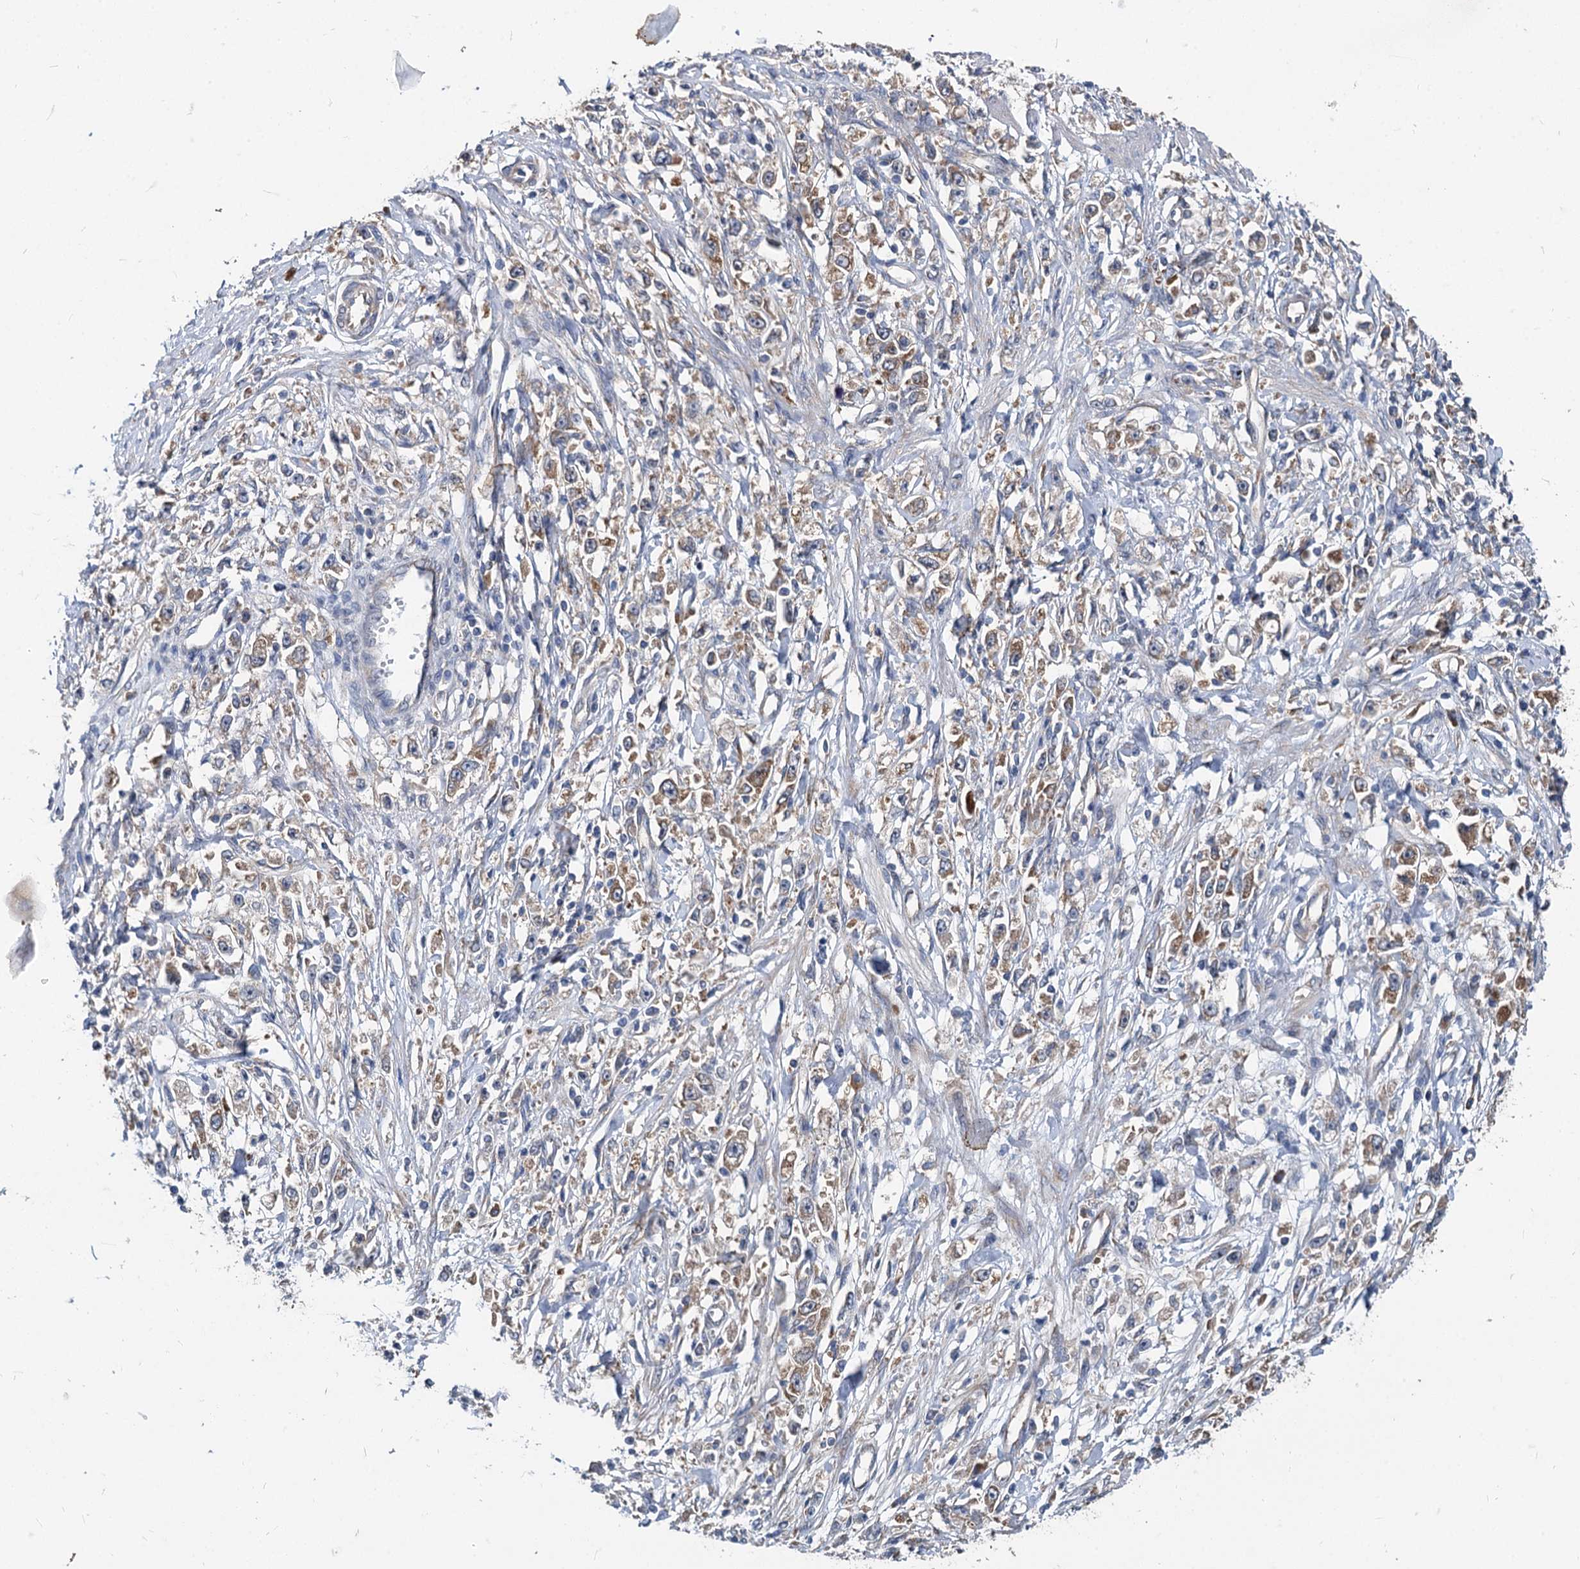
{"staining": {"intensity": "moderate", "quantity": ">75%", "location": "cytoplasmic/membranous"}, "tissue": "stomach cancer", "cell_type": "Tumor cells", "image_type": "cancer", "snomed": [{"axis": "morphology", "description": "Adenocarcinoma, NOS"}, {"axis": "topography", "description": "Stomach"}], "caption": "Stomach cancer (adenocarcinoma) was stained to show a protein in brown. There is medium levels of moderate cytoplasmic/membranous expression in approximately >75% of tumor cells. The staining was performed using DAB (3,3'-diaminobenzidine), with brown indicating positive protein expression. Nuclei are stained blue with hematoxylin.", "gene": "EIF2B2", "patient": {"sex": "female", "age": 59}}